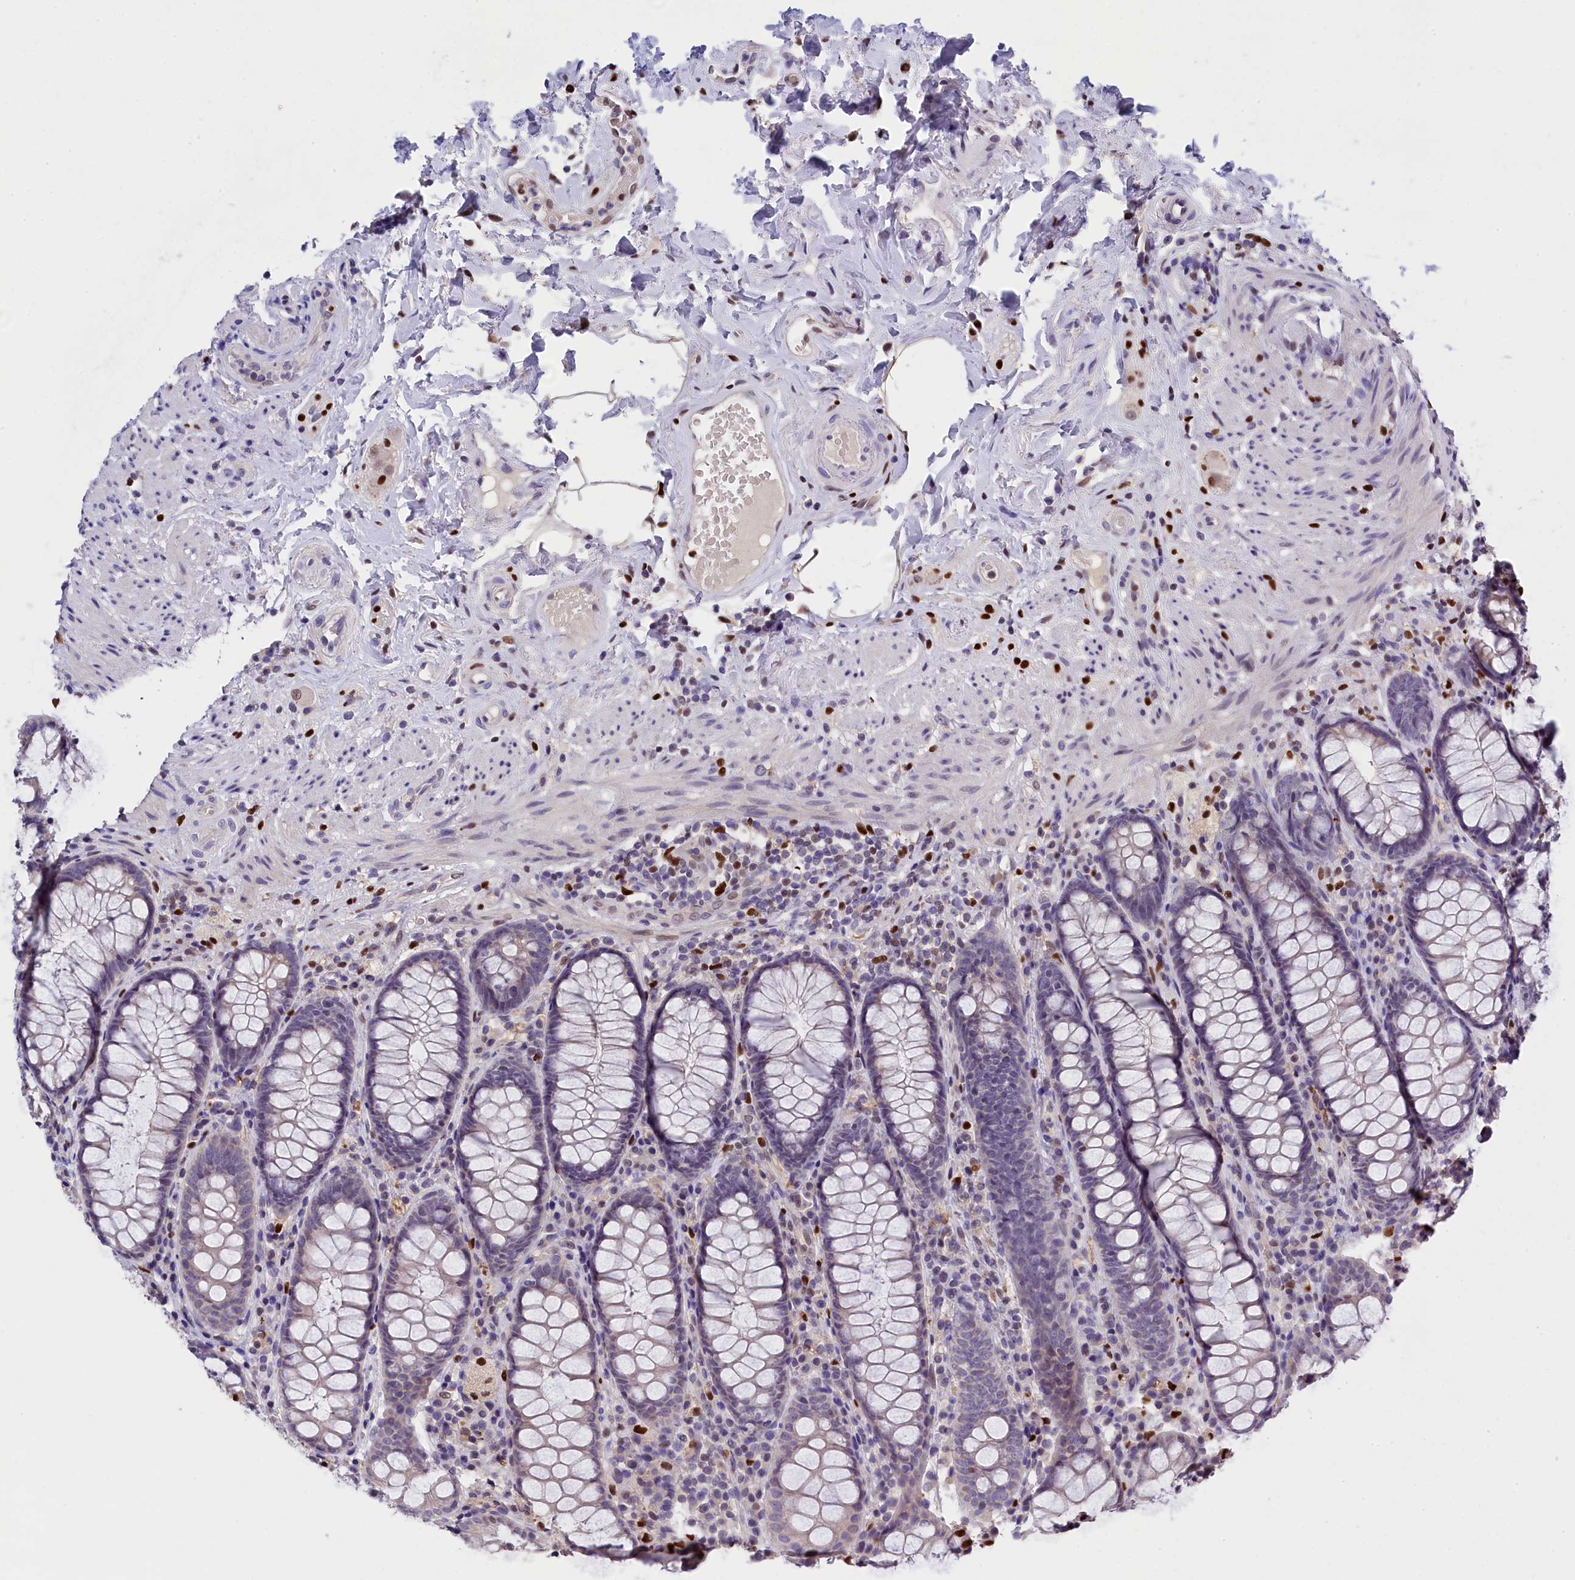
{"staining": {"intensity": "negative", "quantity": "none", "location": "none"}, "tissue": "rectum", "cell_type": "Glandular cells", "image_type": "normal", "snomed": [{"axis": "morphology", "description": "Normal tissue, NOS"}, {"axis": "topography", "description": "Rectum"}], "caption": "Immunohistochemistry image of normal rectum stained for a protein (brown), which exhibits no expression in glandular cells.", "gene": "BTBD9", "patient": {"sex": "male", "age": 83}}